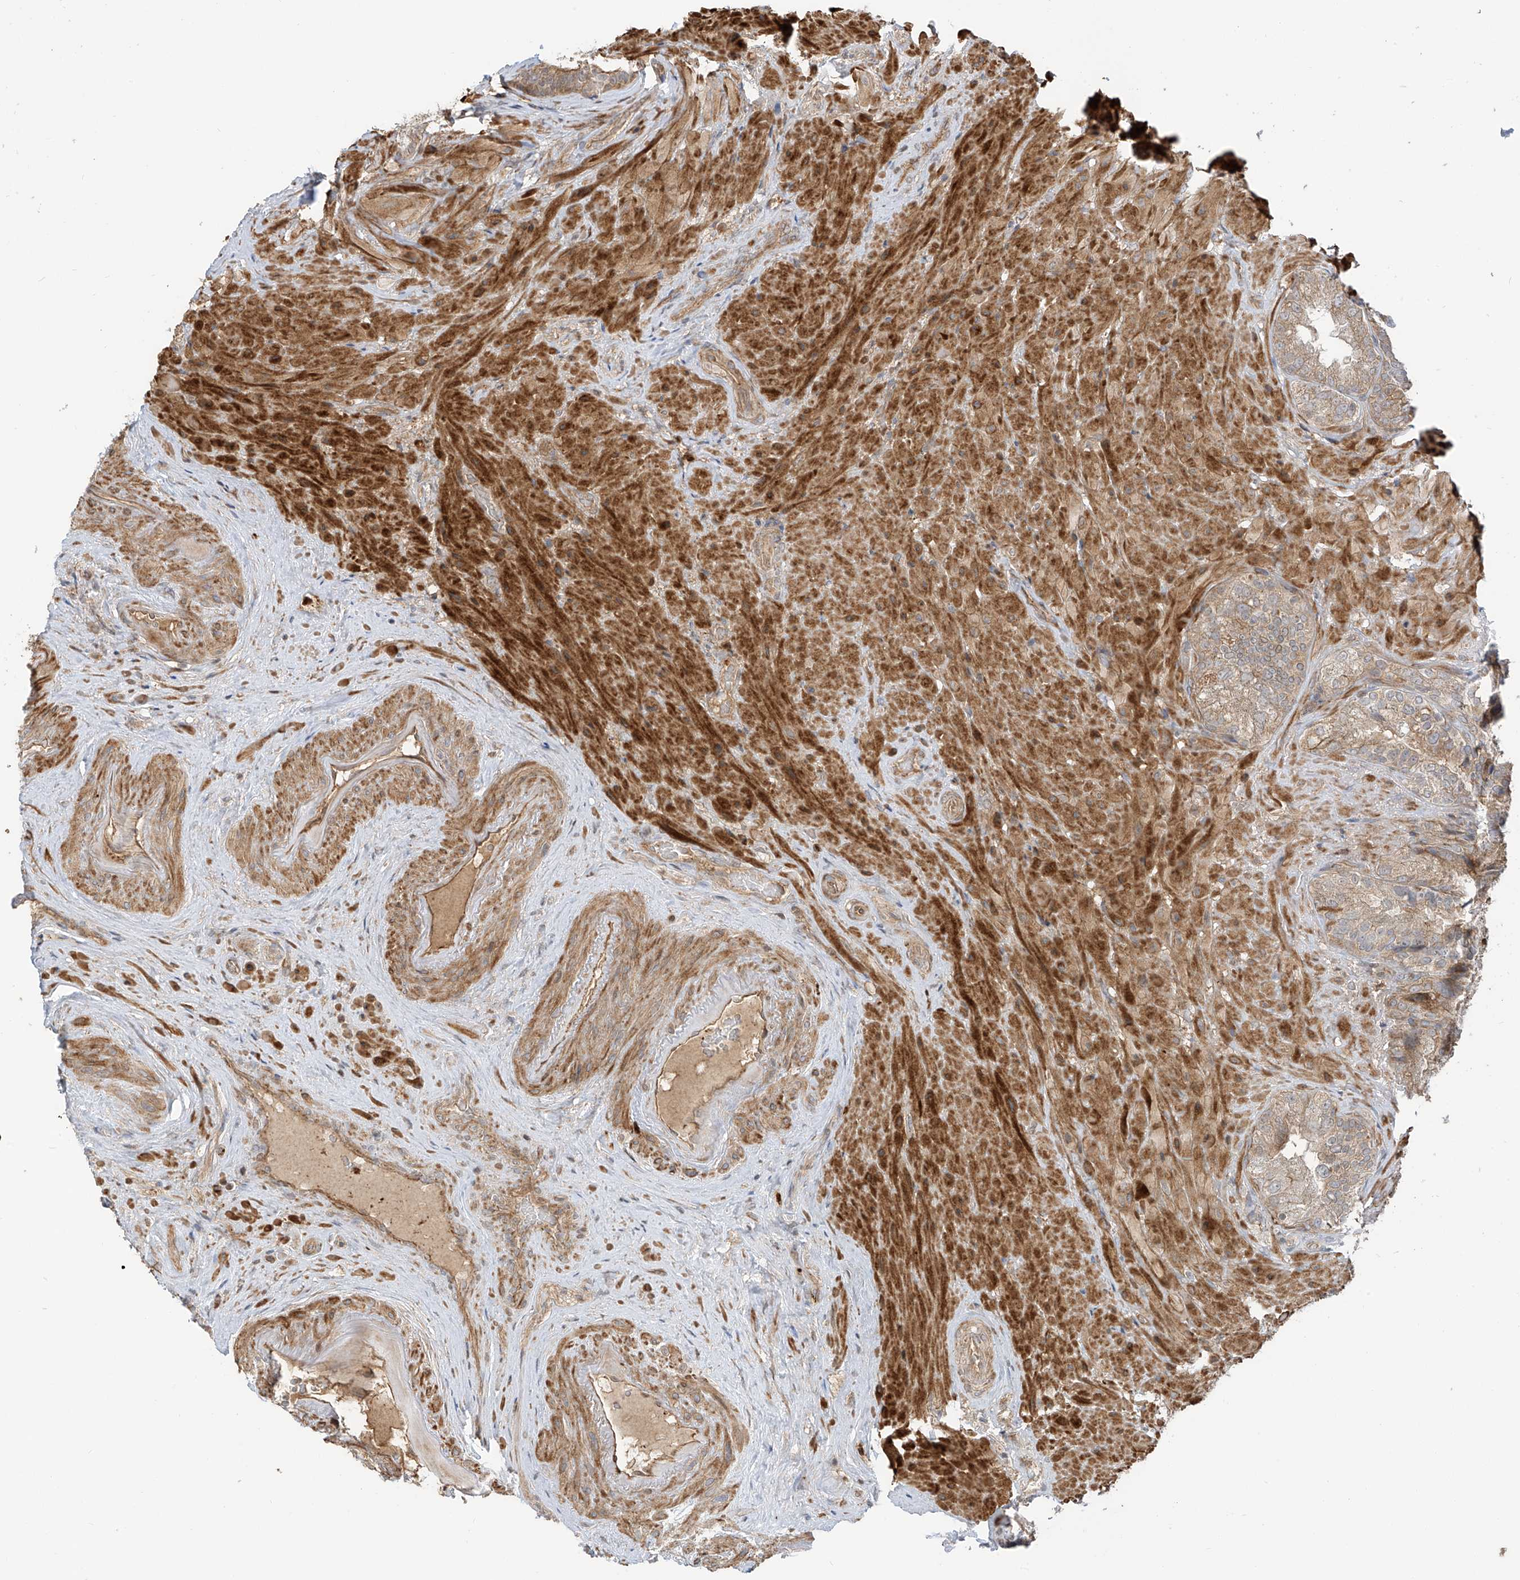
{"staining": {"intensity": "moderate", "quantity": "25%-75%", "location": "cytoplasmic/membranous"}, "tissue": "seminal vesicle", "cell_type": "Glandular cells", "image_type": "normal", "snomed": [{"axis": "morphology", "description": "Normal tissue, NOS"}, {"axis": "topography", "description": "Seminal veicle"}, {"axis": "topography", "description": "Peripheral nerve tissue"}], "caption": "Immunohistochemical staining of benign seminal vesicle exhibits medium levels of moderate cytoplasmic/membranous expression in about 25%-75% of glandular cells. (Brightfield microscopy of DAB IHC at high magnification).", "gene": "ATAD2B", "patient": {"sex": "male", "age": 63}}